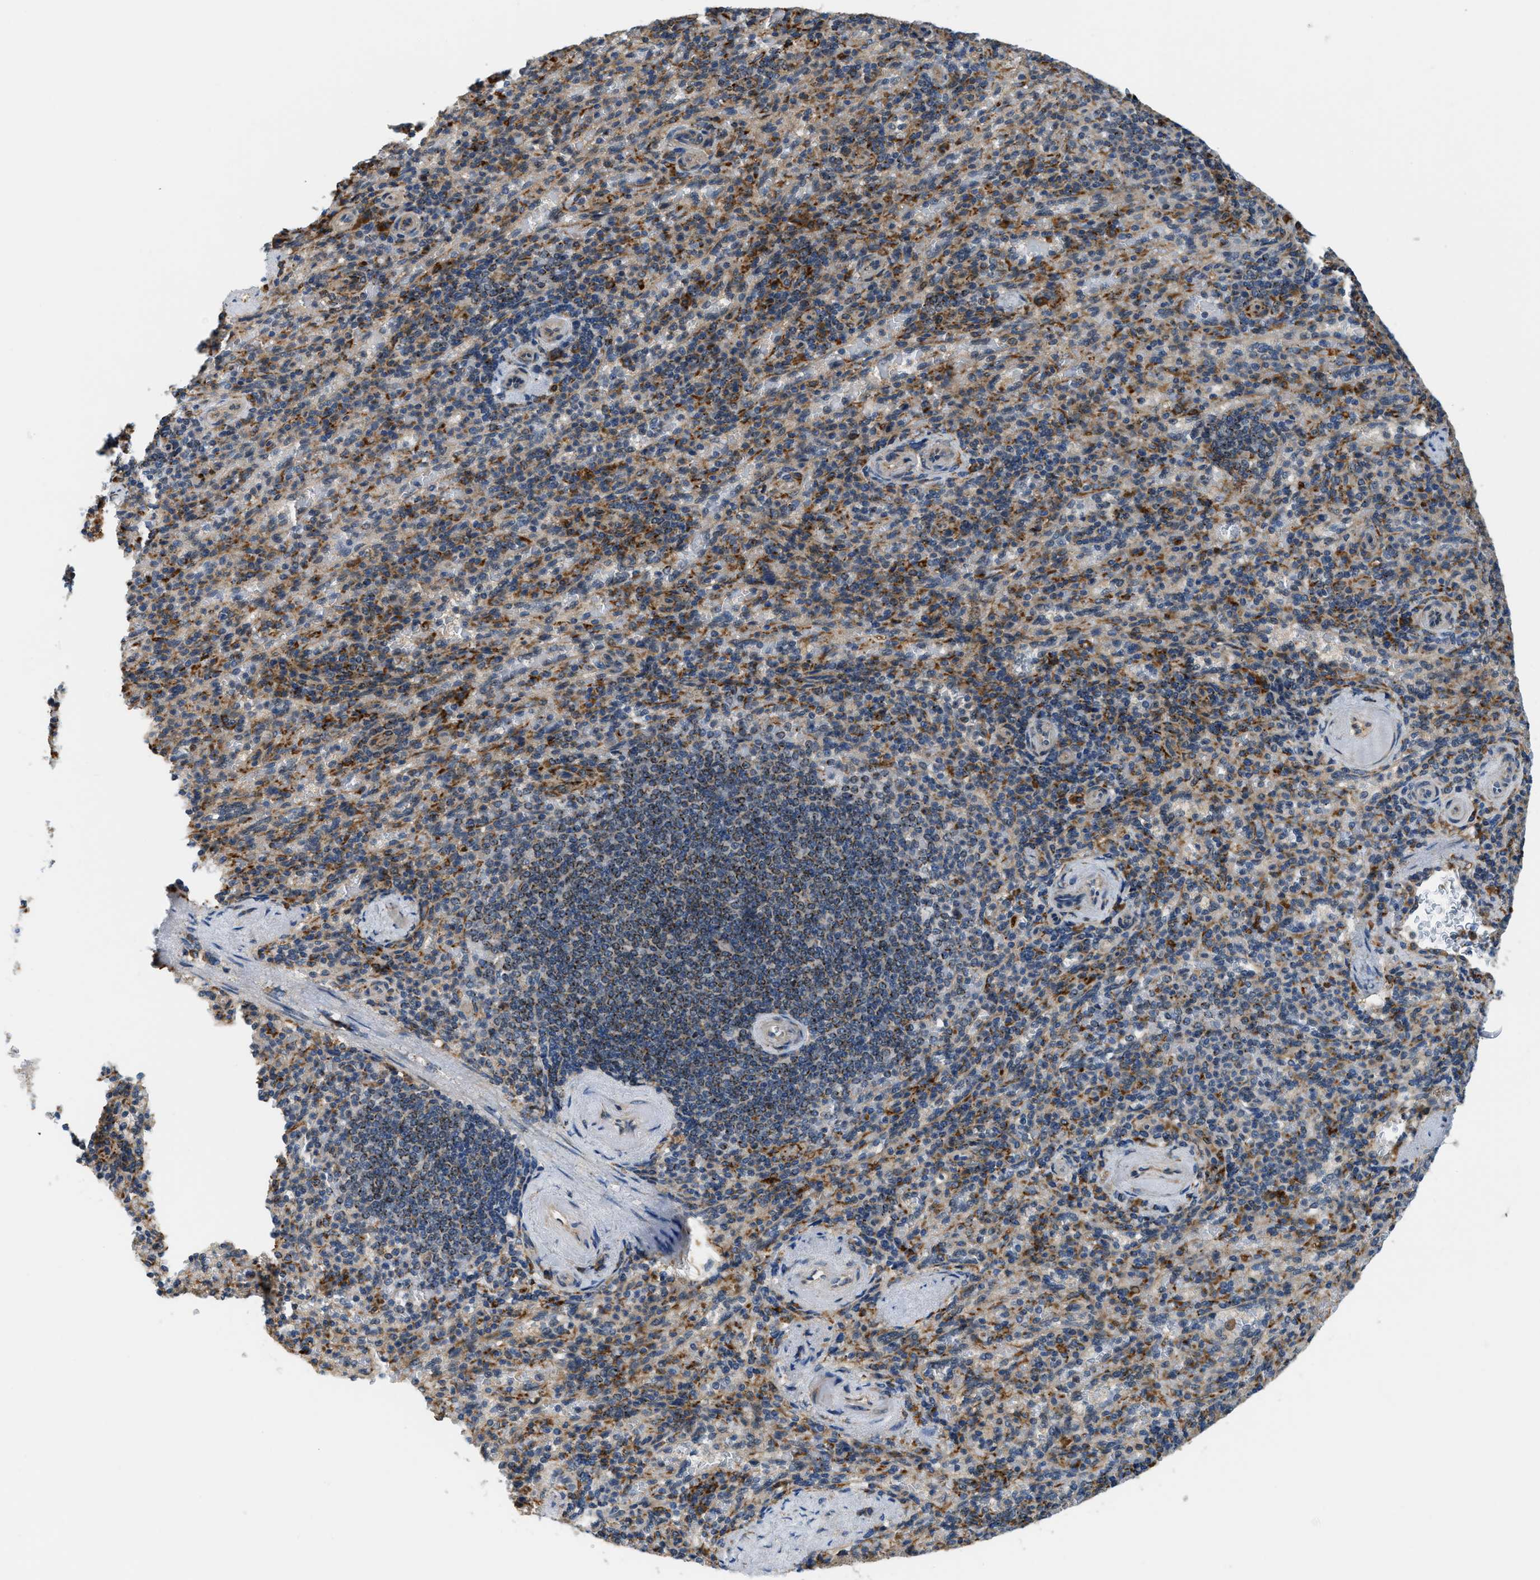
{"staining": {"intensity": "moderate", "quantity": ">75%", "location": "cytoplasmic/membranous"}, "tissue": "spleen", "cell_type": "Cells in red pulp", "image_type": "normal", "snomed": [{"axis": "morphology", "description": "Normal tissue, NOS"}, {"axis": "topography", "description": "Spleen"}], "caption": "DAB (3,3'-diaminobenzidine) immunohistochemical staining of benign human spleen shows moderate cytoplasmic/membranous protein expression in about >75% of cells in red pulp.", "gene": "STARD3NL", "patient": {"sex": "female", "age": 74}}